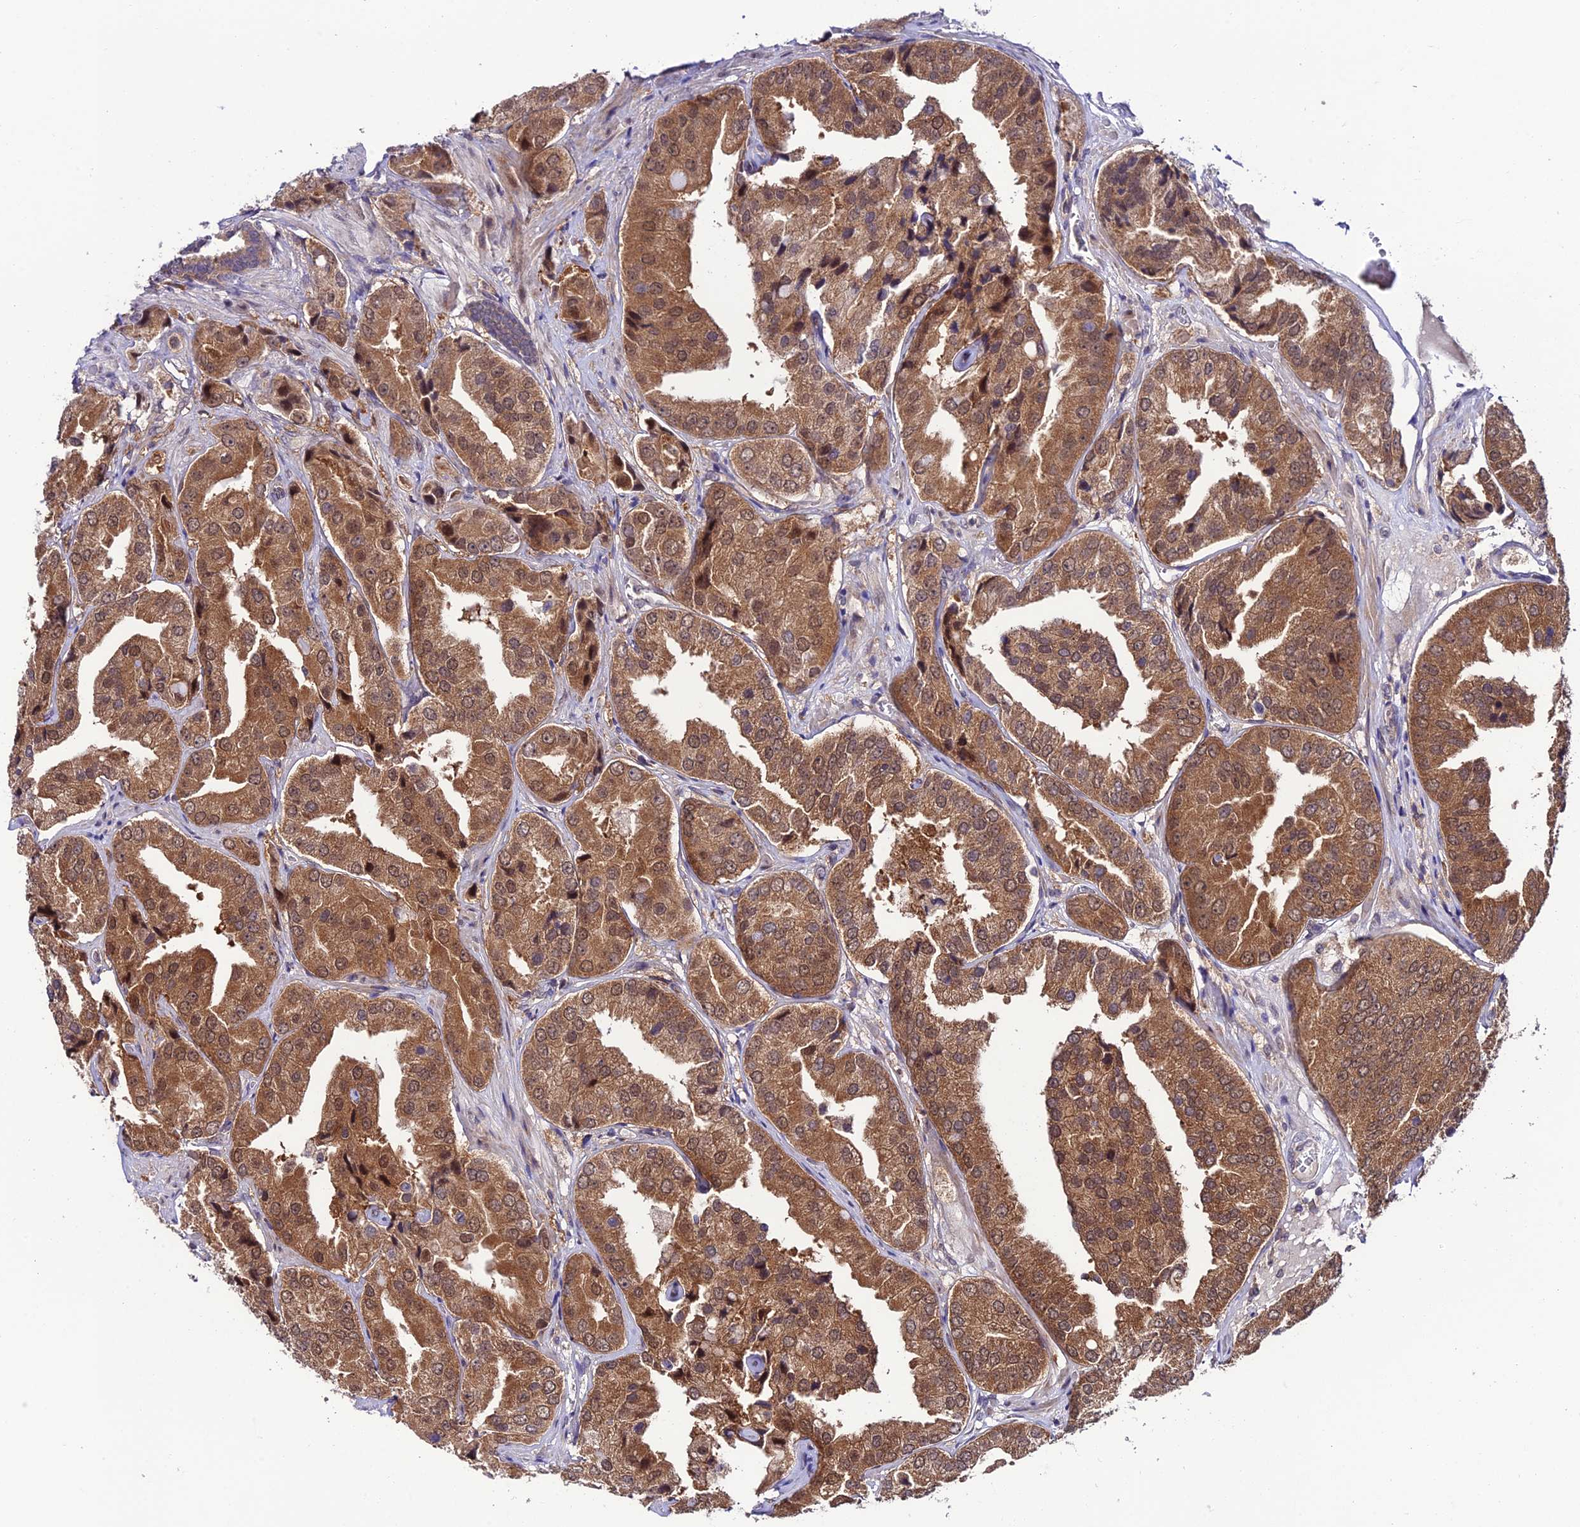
{"staining": {"intensity": "moderate", "quantity": ">75%", "location": "cytoplasmic/membranous"}, "tissue": "prostate cancer", "cell_type": "Tumor cells", "image_type": "cancer", "snomed": [{"axis": "morphology", "description": "Adenocarcinoma, High grade"}, {"axis": "topography", "description": "Prostate"}], "caption": "Prostate cancer (high-grade adenocarcinoma) was stained to show a protein in brown. There is medium levels of moderate cytoplasmic/membranous positivity in approximately >75% of tumor cells.", "gene": "TRIM40", "patient": {"sex": "male", "age": 63}}